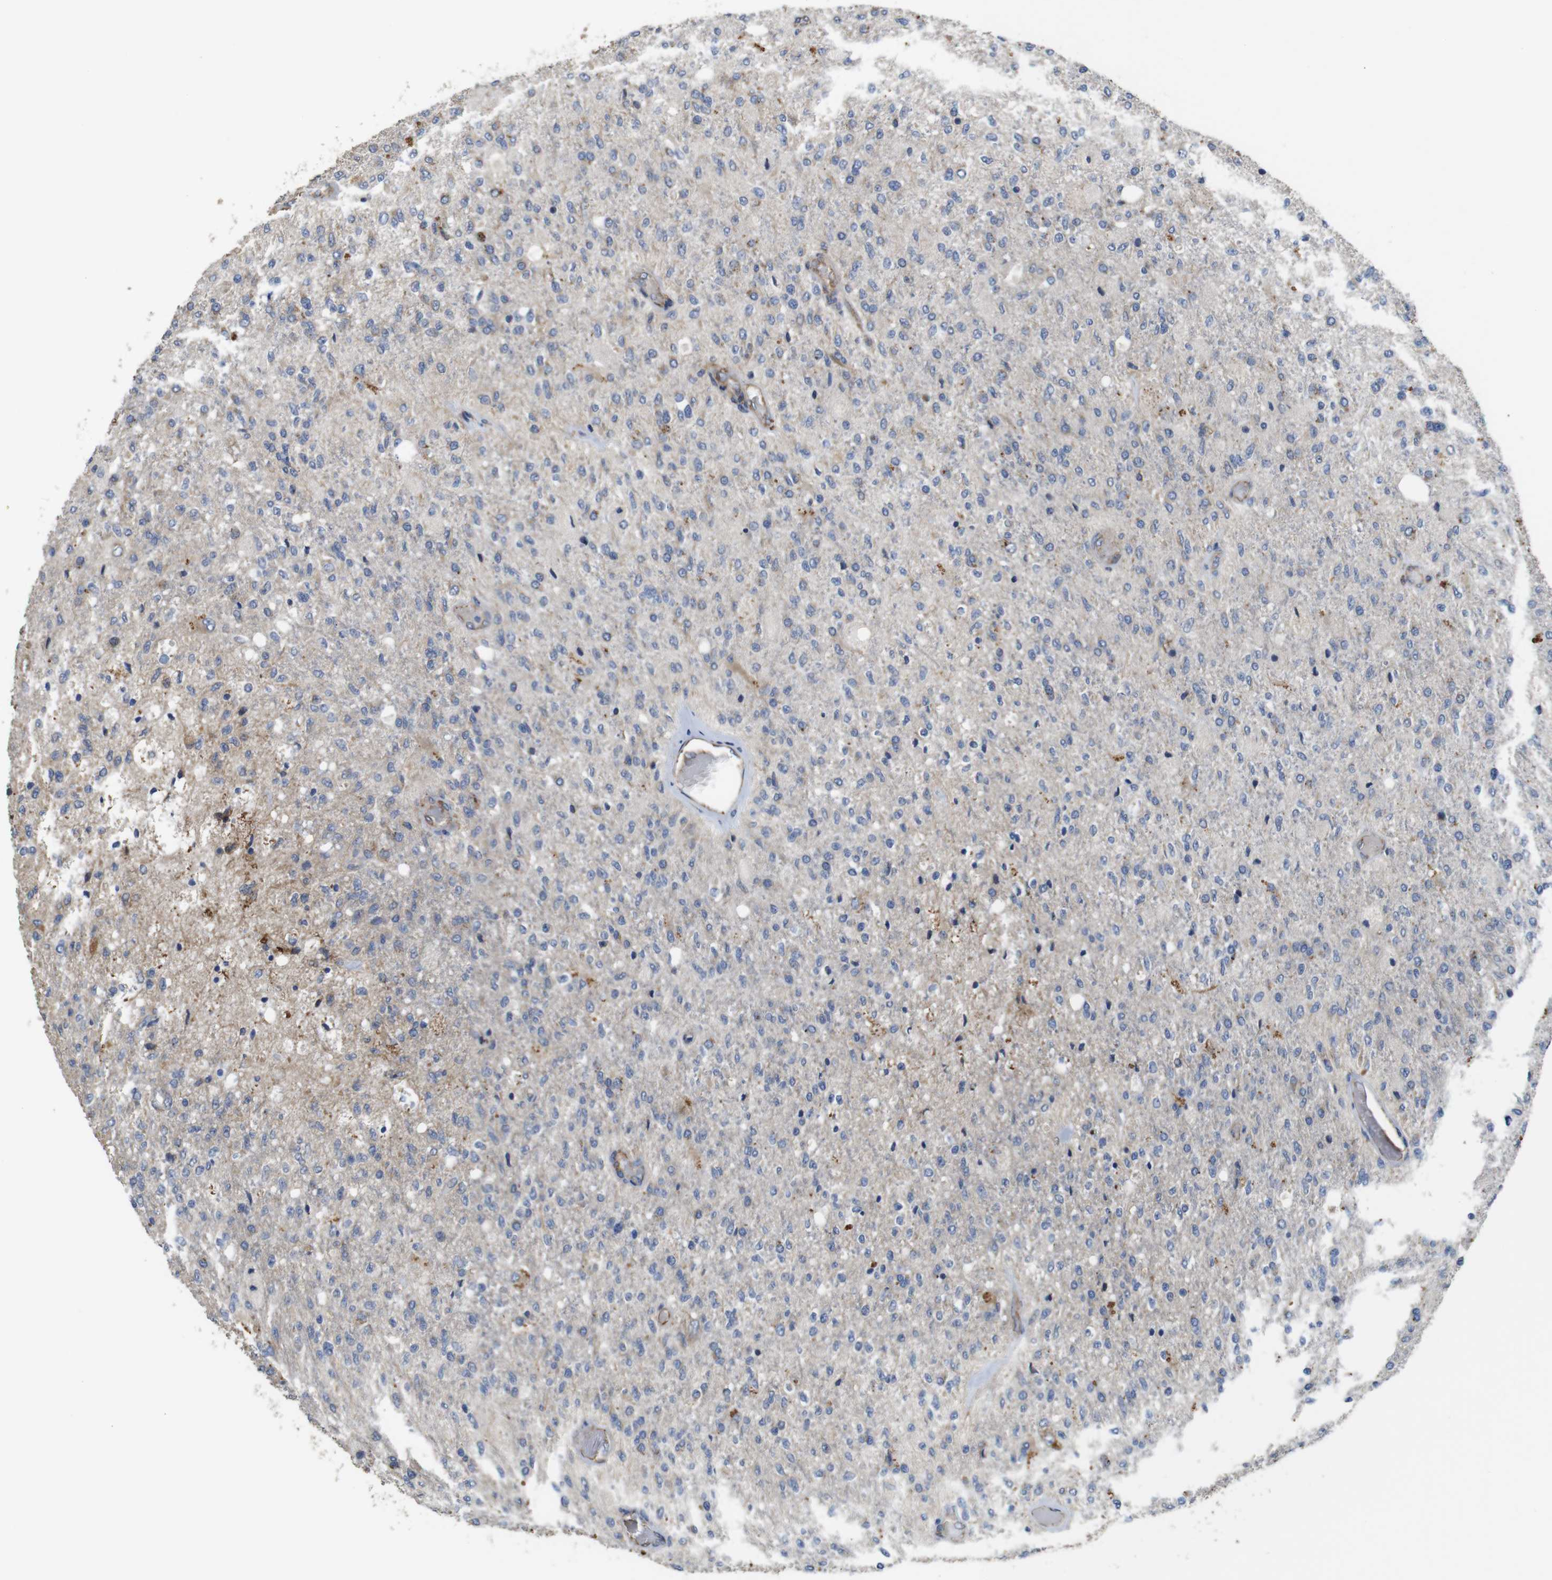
{"staining": {"intensity": "negative", "quantity": "none", "location": "none"}, "tissue": "glioma", "cell_type": "Tumor cells", "image_type": "cancer", "snomed": [{"axis": "morphology", "description": "Normal tissue, NOS"}, {"axis": "morphology", "description": "Glioma, malignant, High grade"}, {"axis": "topography", "description": "Cerebral cortex"}], "caption": "Immunohistochemistry (IHC) histopathology image of human glioma stained for a protein (brown), which exhibits no staining in tumor cells.", "gene": "POMK", "patient": {"sex": "male", "age": 77}}